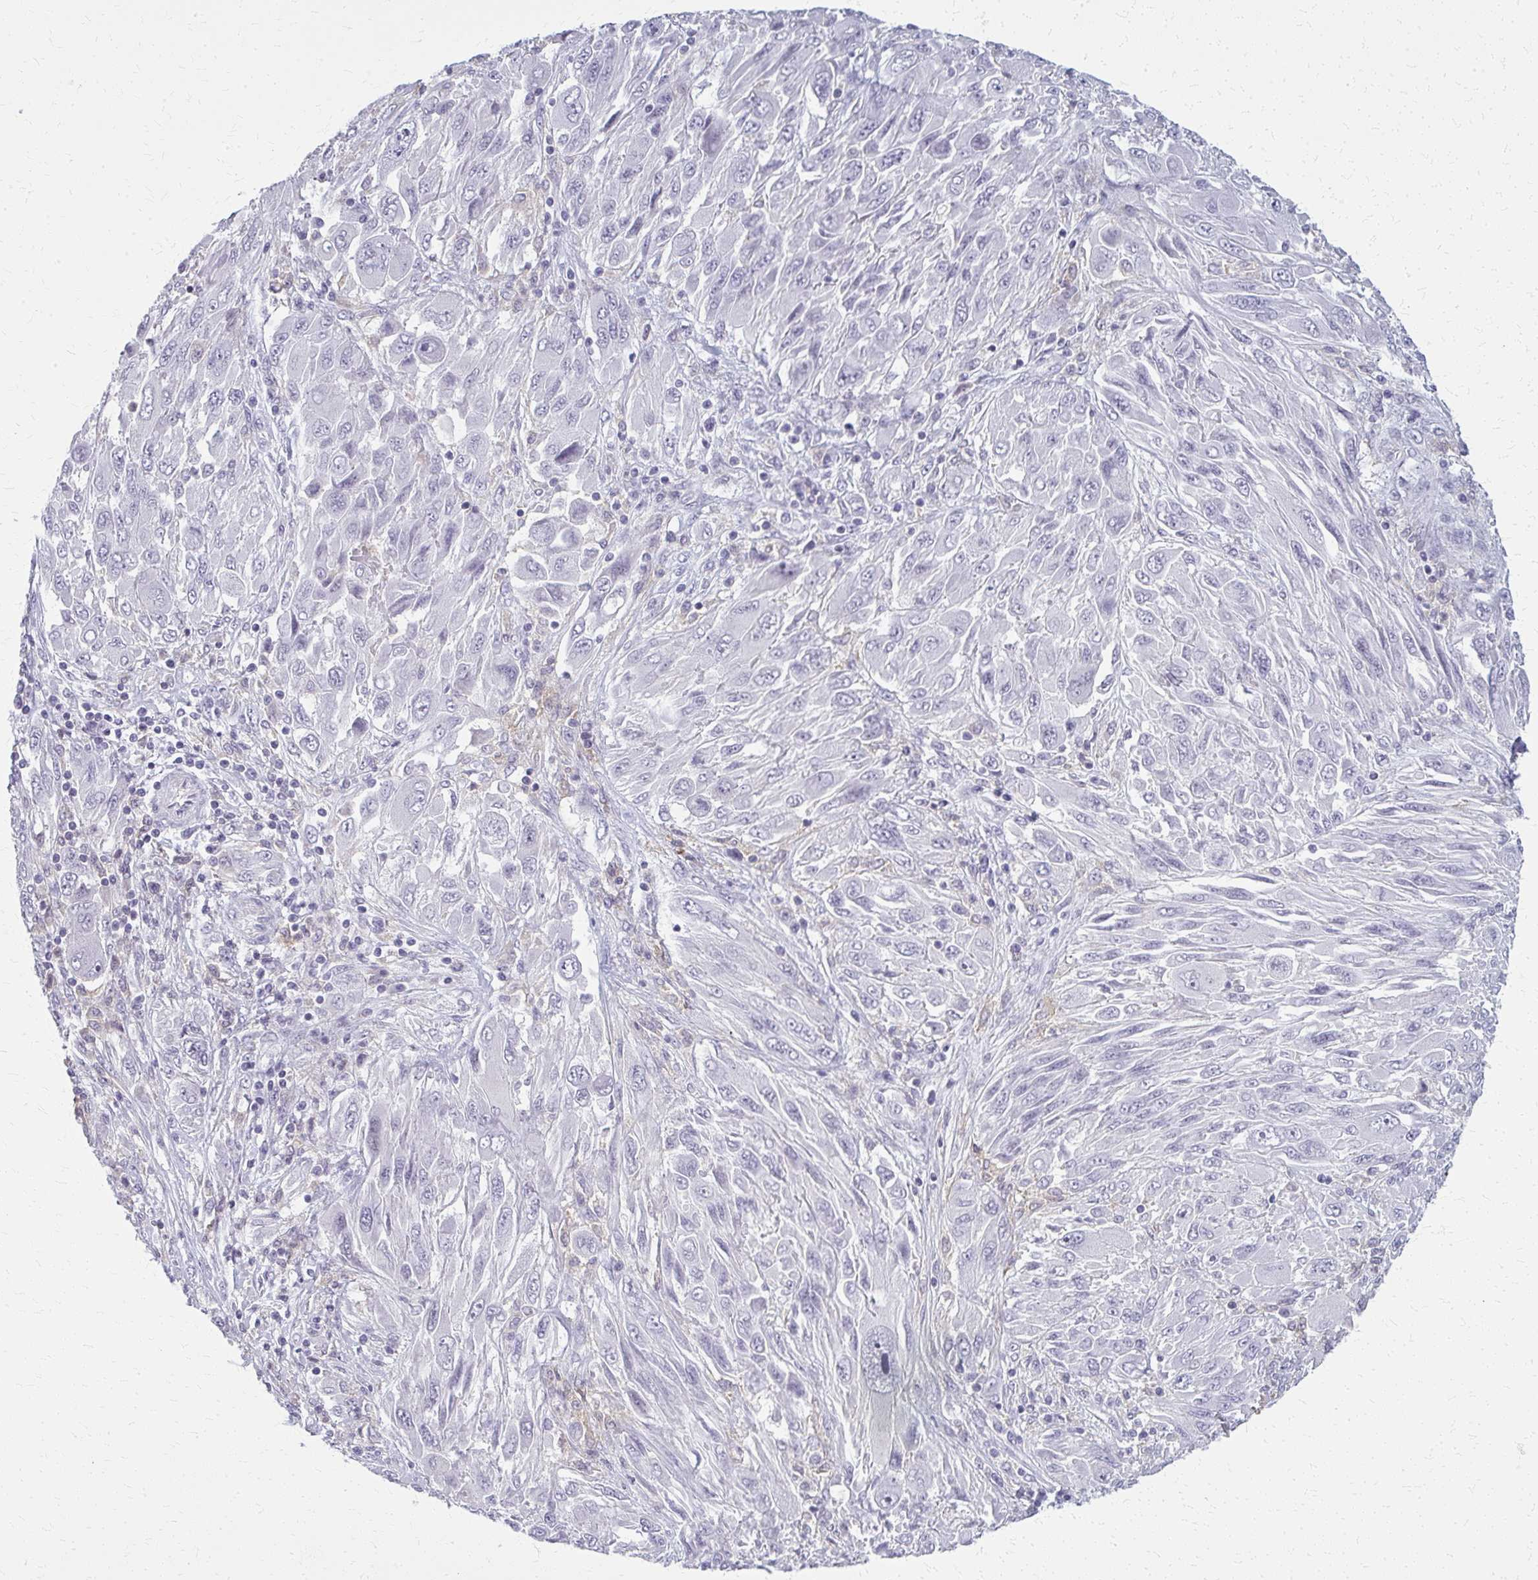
{"staining": {"intensity": "negative", "quantity": "none", "location": "none"}, "tissue": "melanoma", "cell_type": "Tumor cells", "image_type": "cancer", "snomed": [{"axis": "morphology", "description": "Malignant melanoma, NOS"}, {"axis": "topography", "description": "Skin"}], "caption": "DAB (3,3'-diaminobenzidine) immunohistochemical staining of malignant melanoma demonstrates no significant staining in tumor cells. (Stains: DAB immunohistochemistry with hematoxylin counter stain, Microscopy: brightfield microscopy at high magnification).", "gene": "CASQ2", "patient": {"sex": "female", "age": 91}}